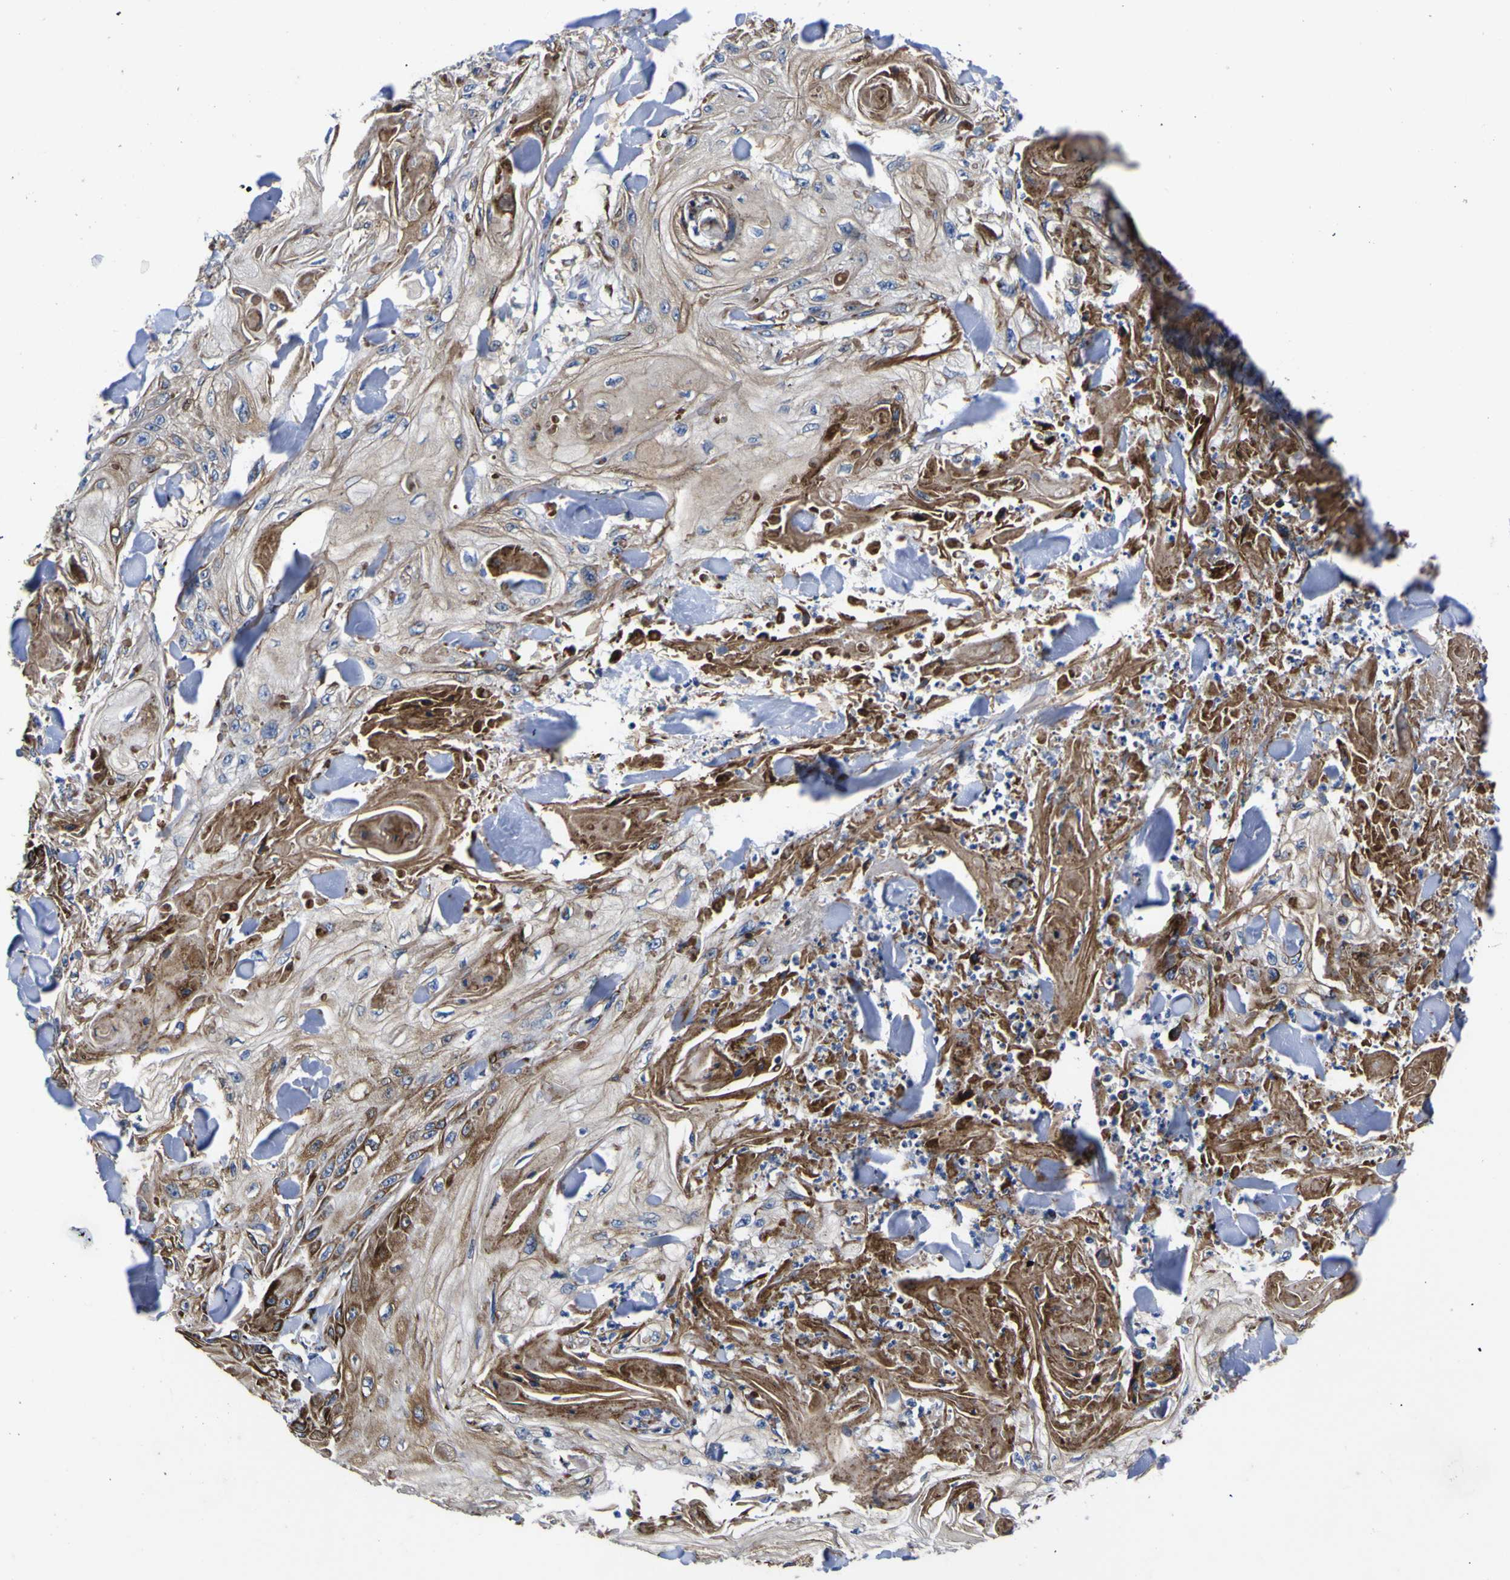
{"staining": {"intensity": "strong", "quantity": "25%-75%", "location": "cytoplasmic/membranous"}, "tissue": "skin cancer", "cell_type": "Tumor cells", "image_type": "cancer", "snomed": [{"axis": "morphology", "description": "Squamous cell carcinoma, NOS"}, {"axis": "topography", "description": "Skin"}], "caption": "The histopathology image demonstrates immunohistochemical staining of skin cancer (squamous cell carcinoma). There is strong cytoplasmic/membranous positivity is appreciated in about 25%-75% of tumor cells.", "gene": "SCD", "patient": {"sex": "male", "age": 74}}